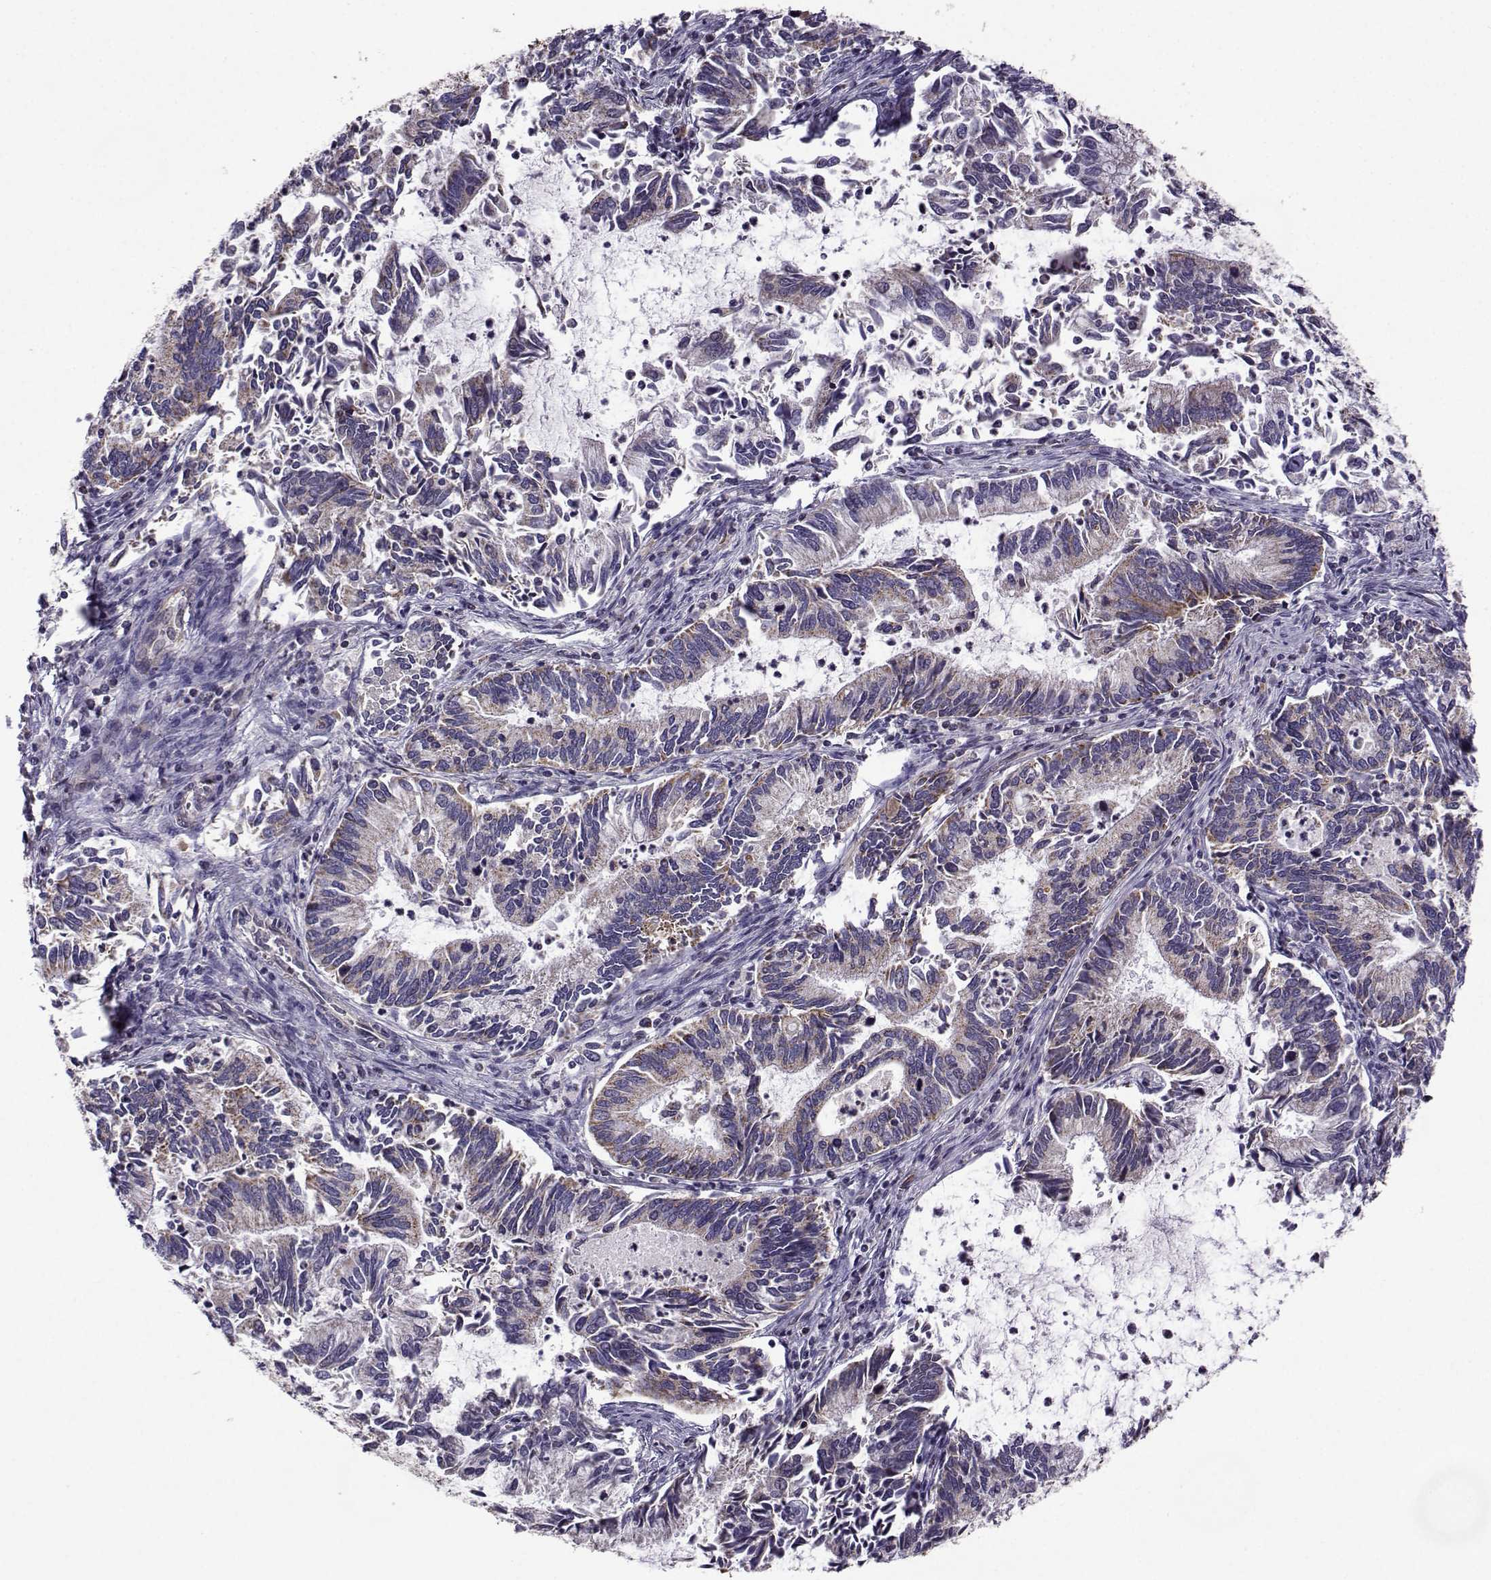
{"staining": {"intensity": "moderate", "quantity": "25%-75%", "location": "cytoplasmic/membranous"}, "tissue": "cervical cancer", "cell_type": "Tumor cells", "image_type": "cancer", "snomed": [{"axis": "morphology", "description": "Adenocarcinoma, NOS"}, {"axis": "topography", "description": "Cervix"}], "caption": "DAB (3,3'-diaminobenzidine) immunohistochemical staining of human cervical adenocarcinoma reveals moderate cytoplasmic/membranous protein staining in about 25%-75% of tumor cells.", "gene": "NECAB3", "patient": {"sex": "female", "age": 42}}